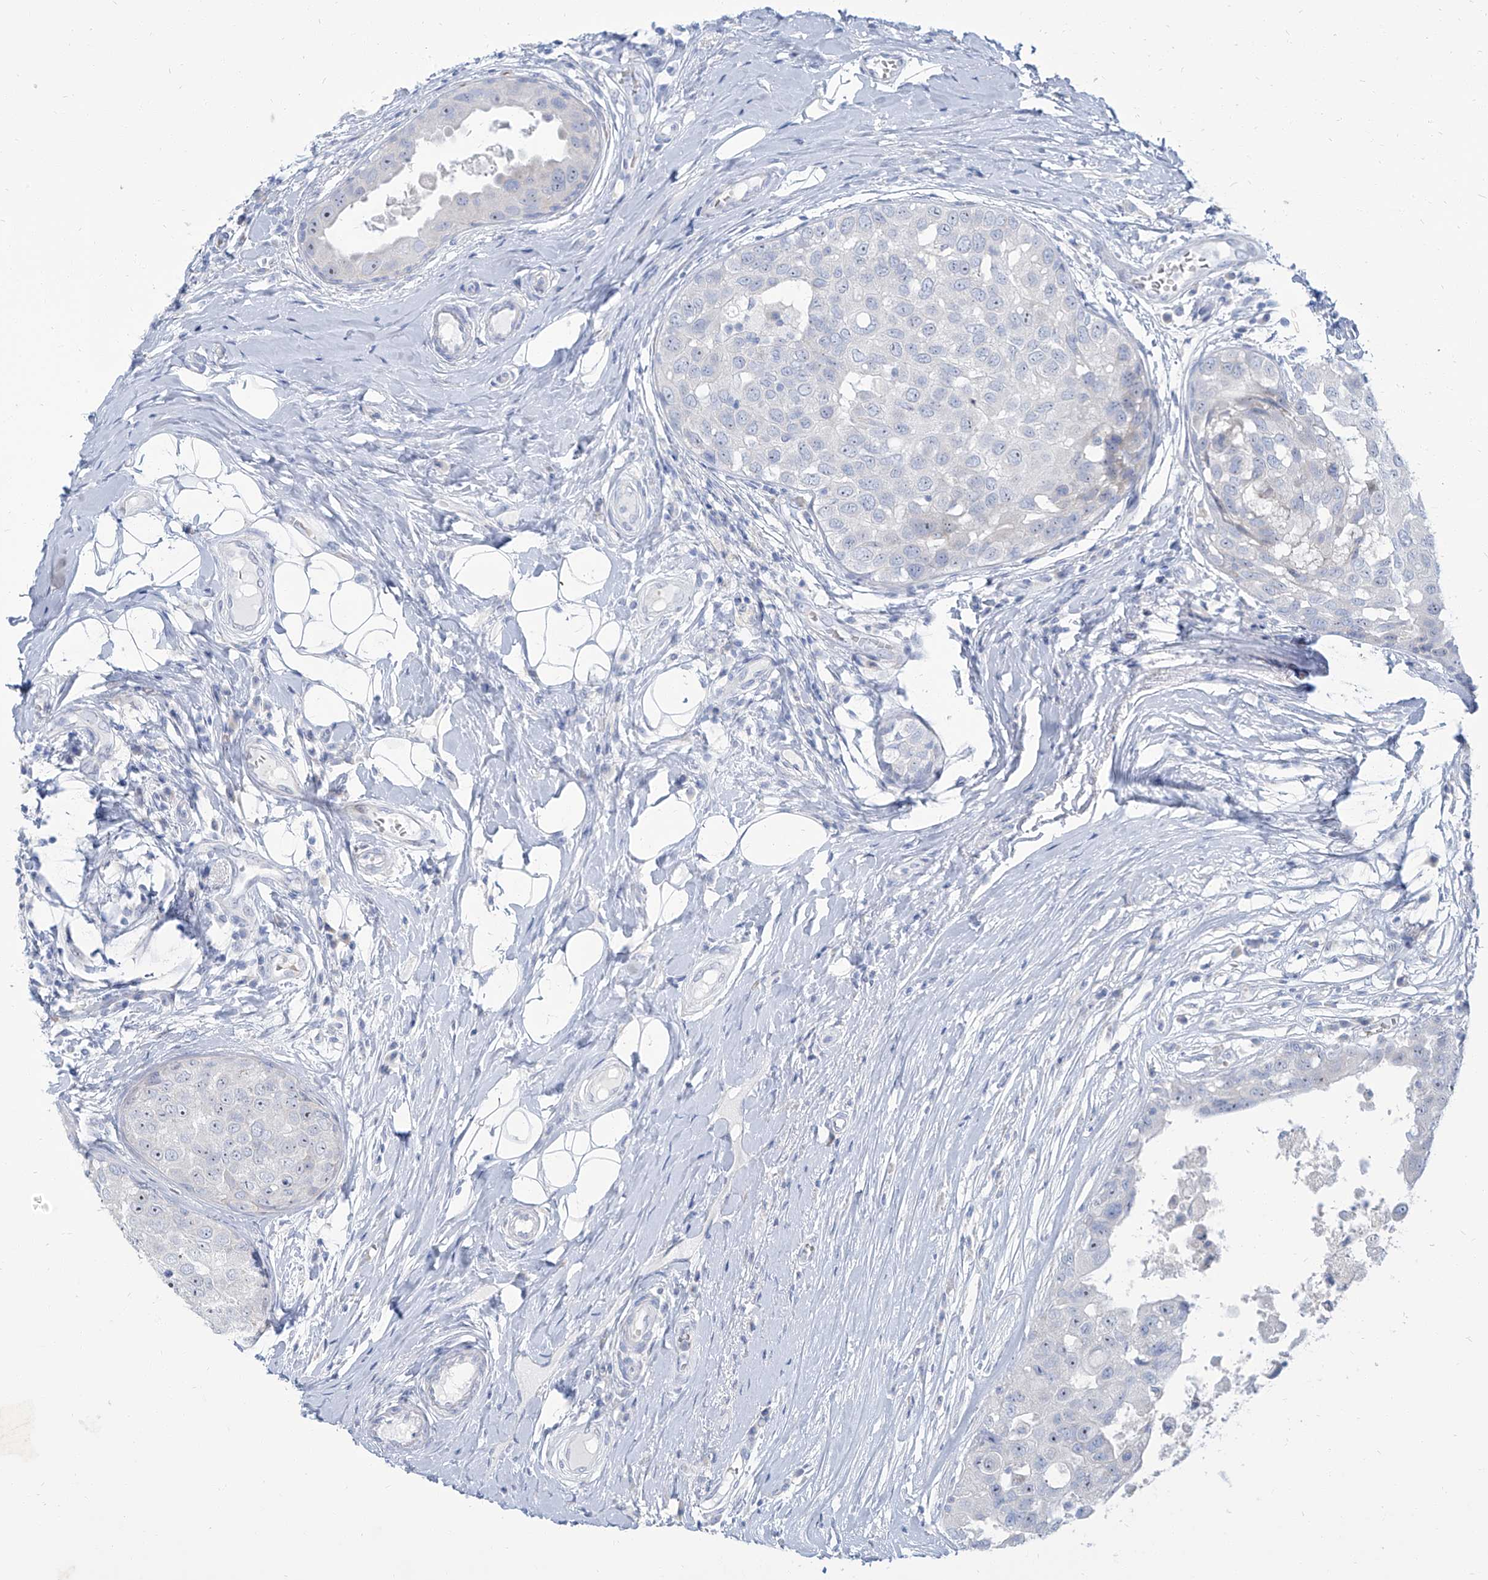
{"staining": {"intensity": "negative", "quantity": "none", "location": "none"}, "tissue": "breast cancer", "cell_type": "Tumor cells", "image_type": "cancer", "snomed": [{"axis": "morphology", "description": "Duct carcinoma"}, {"axis": "topography", "description": "Breast"}], "caption": "Tumor cells show no significant positivity in breast intraductal carcinoma.", "gene": "TXLNB", "patient": {"sex": "female", "age": 27}}